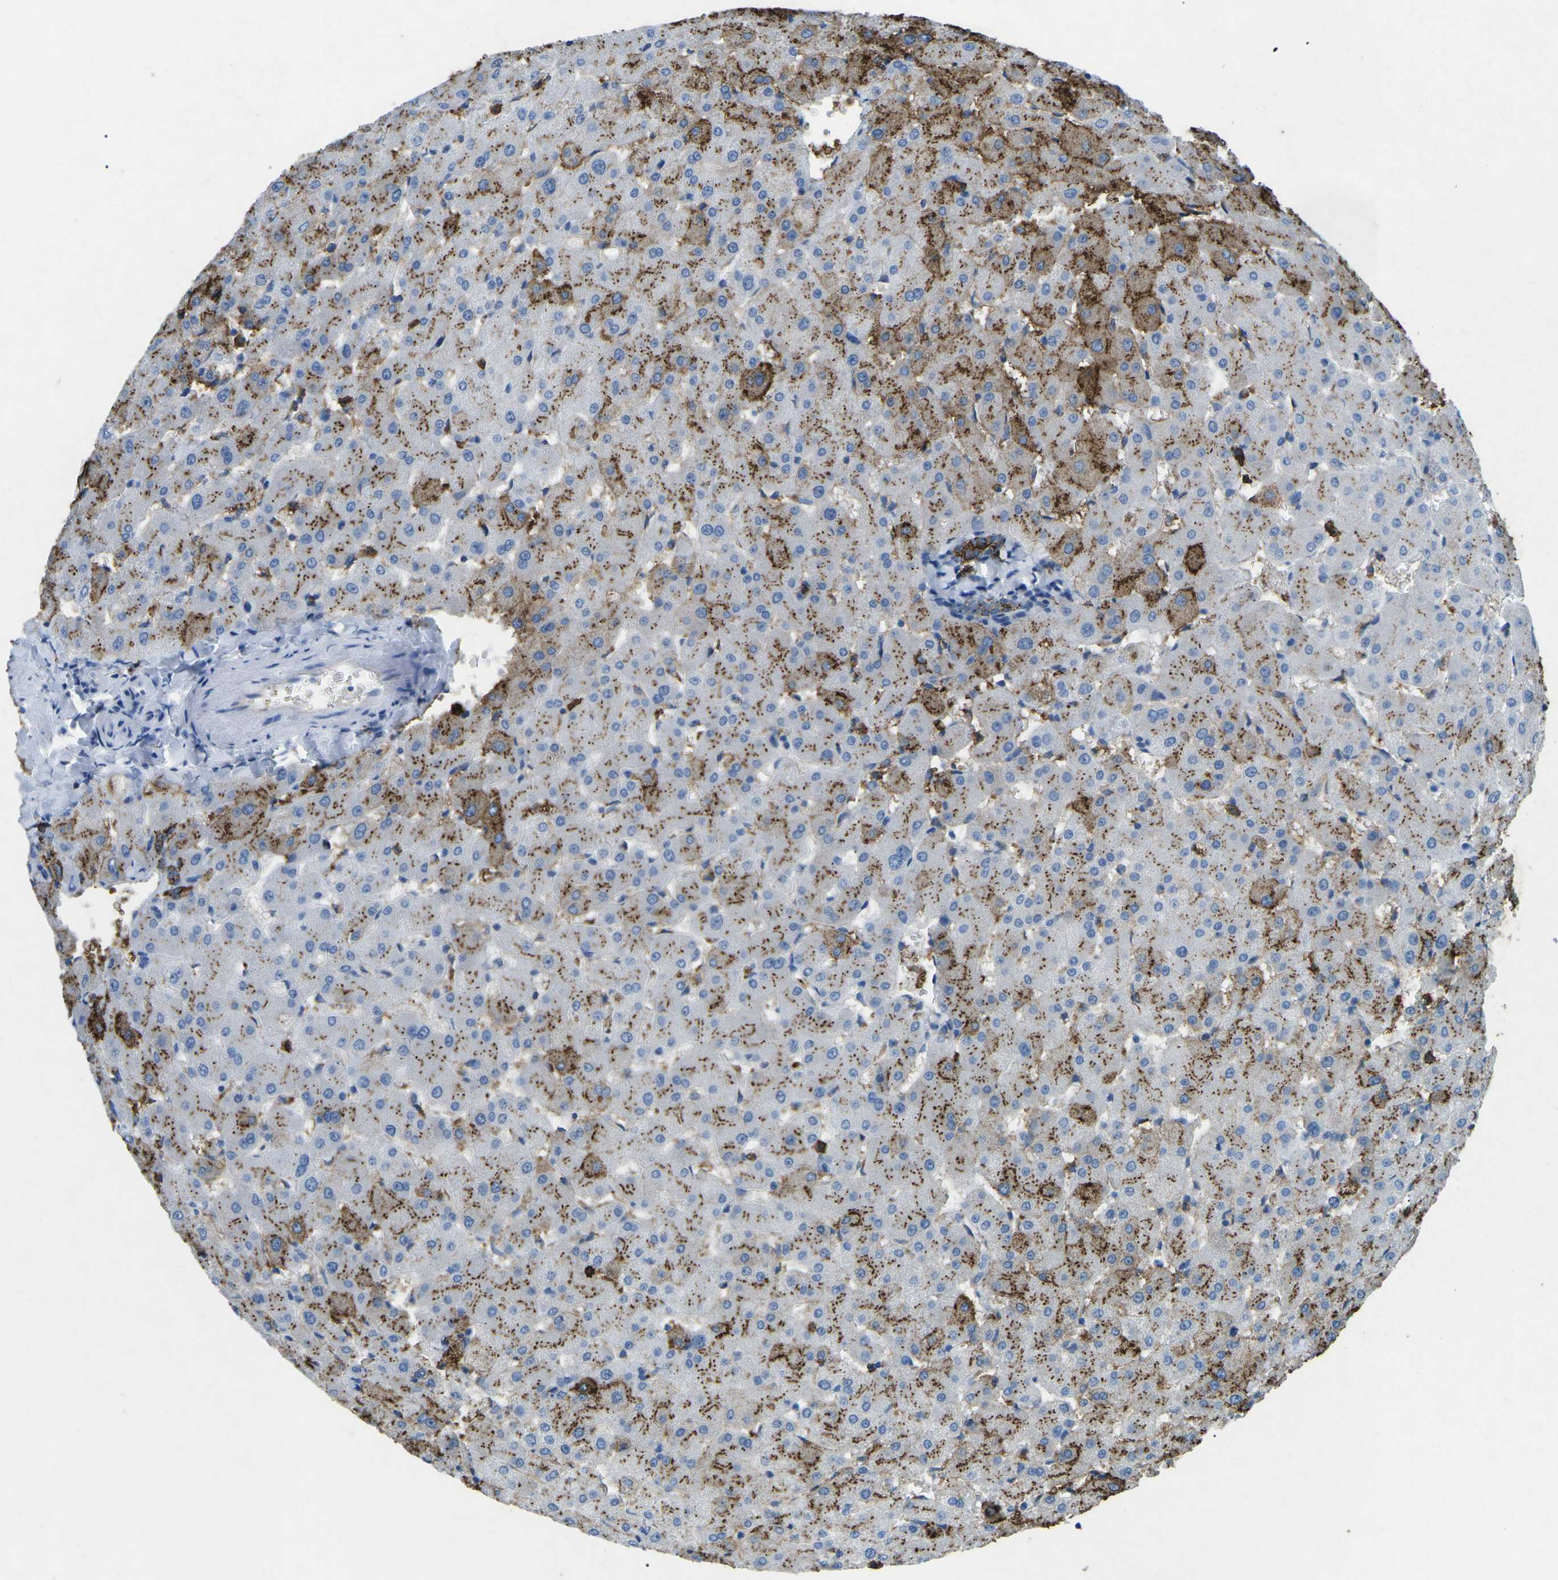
{"staining": {"intensity": "moderate", "quantity": ">75%", "location": "cytoplasmic/membranous"}, "tissue": "liver", "cell_type": "Cholangiocytes", "image_type": "normal", "snomed": [{"axis": "morphology", "description": "Normal tissue, NOS"}, {"axis": "topography", "description": "Liver"}], "caption": "IHC of benign liver reveals medium levels of moderate cytoplasmic/membranous staining in approximately >75% of cholangiocytes.", "gene": "CTAGE1", "patient": {"sex": "female", "age": 63}}